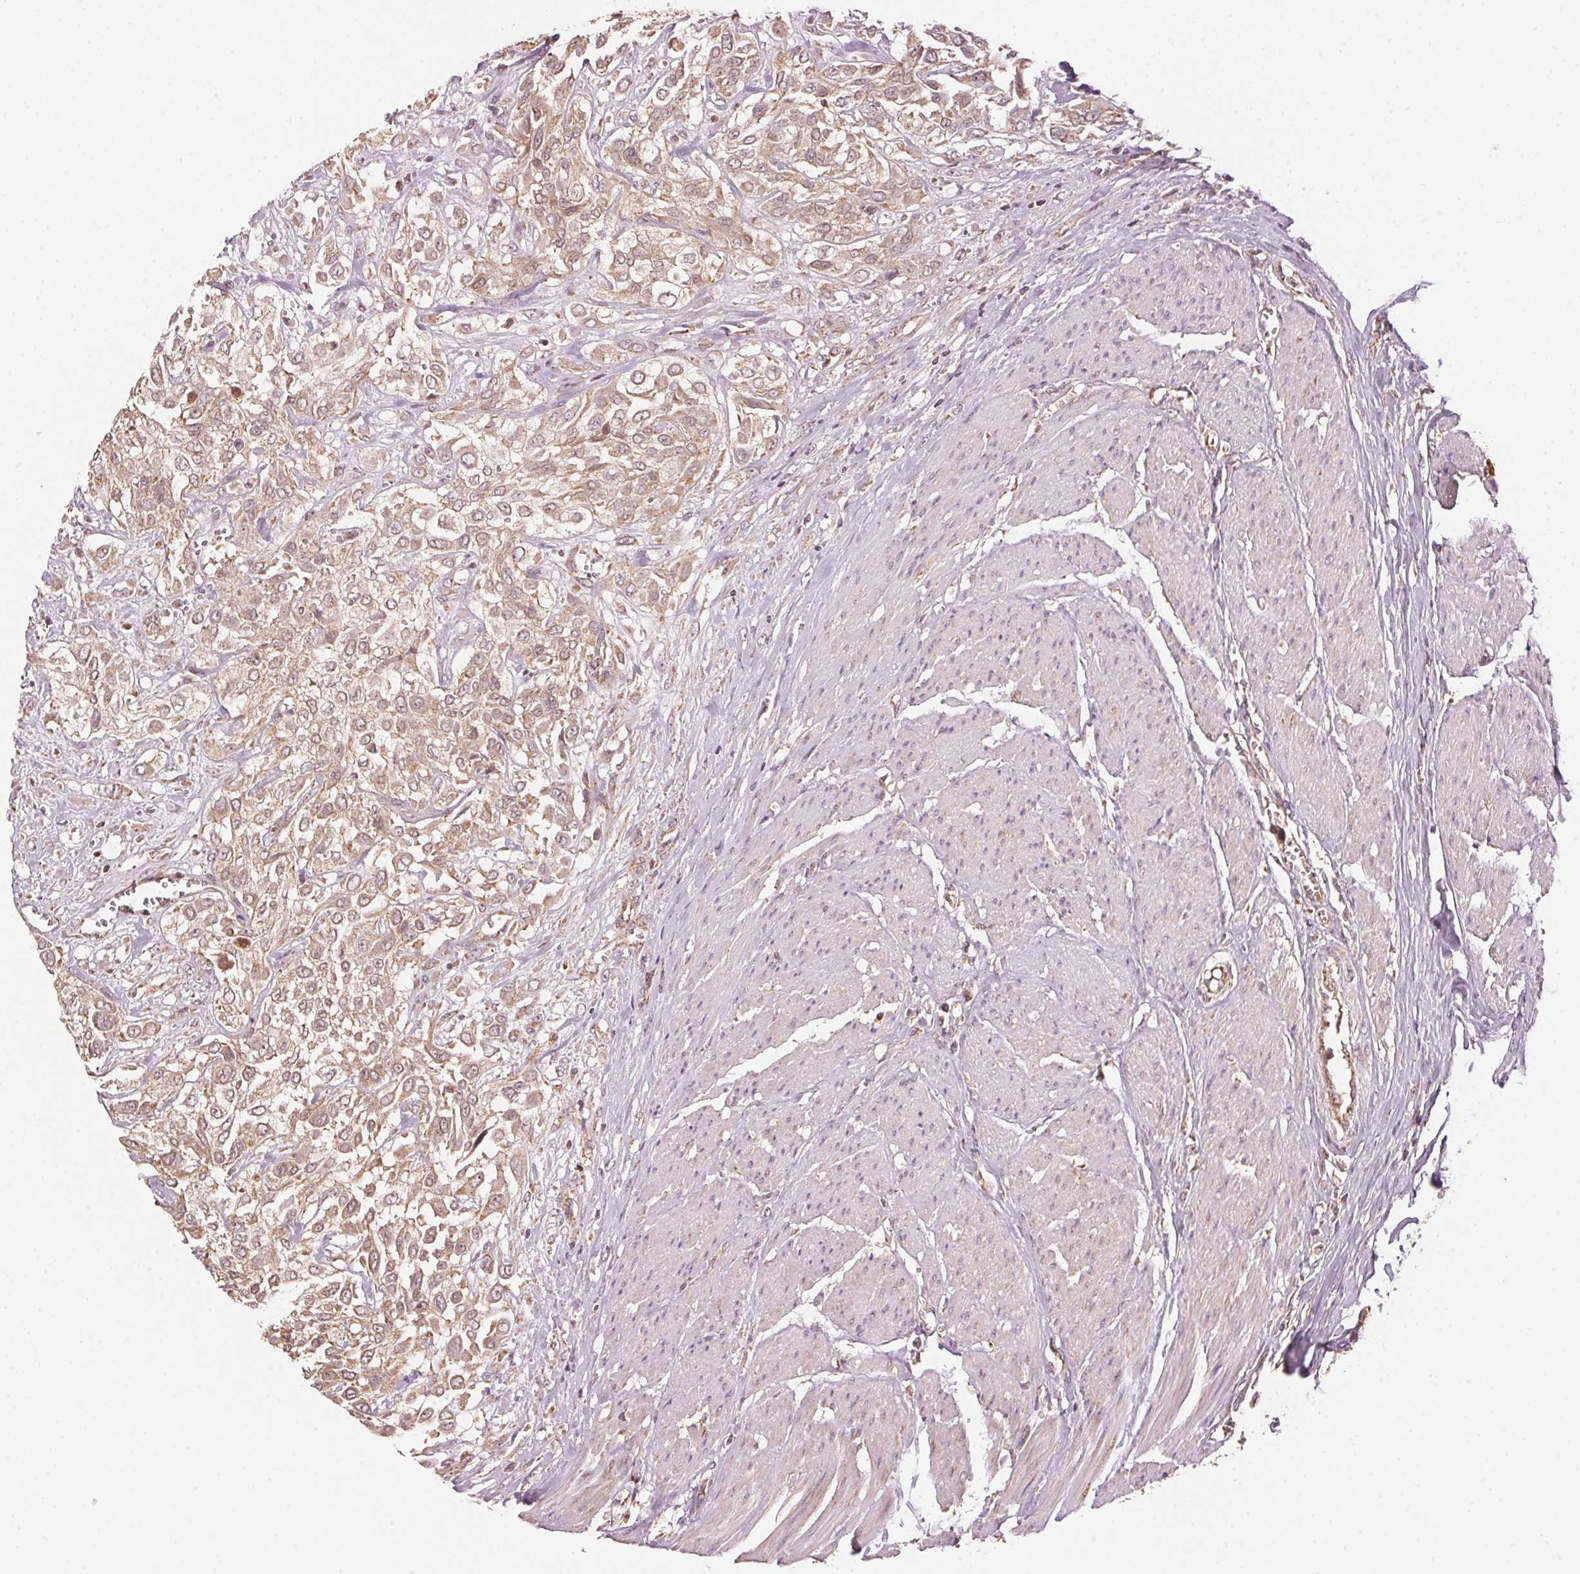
{"staining": {"intensity": "moderate", "quantity": ">75%", "location": "cytoplasmic/membranous"}, "tissue": "urothelial cancer", "cell_type": "Tumor cells", "image_type": "cancer", "snomed": [{"axis": "morphology", "description": "Urothelial carcinoma, High grade"}, {"axis": "topography", "description": "Urinary bladder"}], "caption": "Urothelial cancer stained with immunohistochemistry shows moderate cytoplasmic/membranous staining in approximately >75% of tumor cells. (brown staining indicates protein expression, while blue staining denotes nuclei).", "gene": "ARHGAP6", "patient": {"sex": "male", "age": 57}}